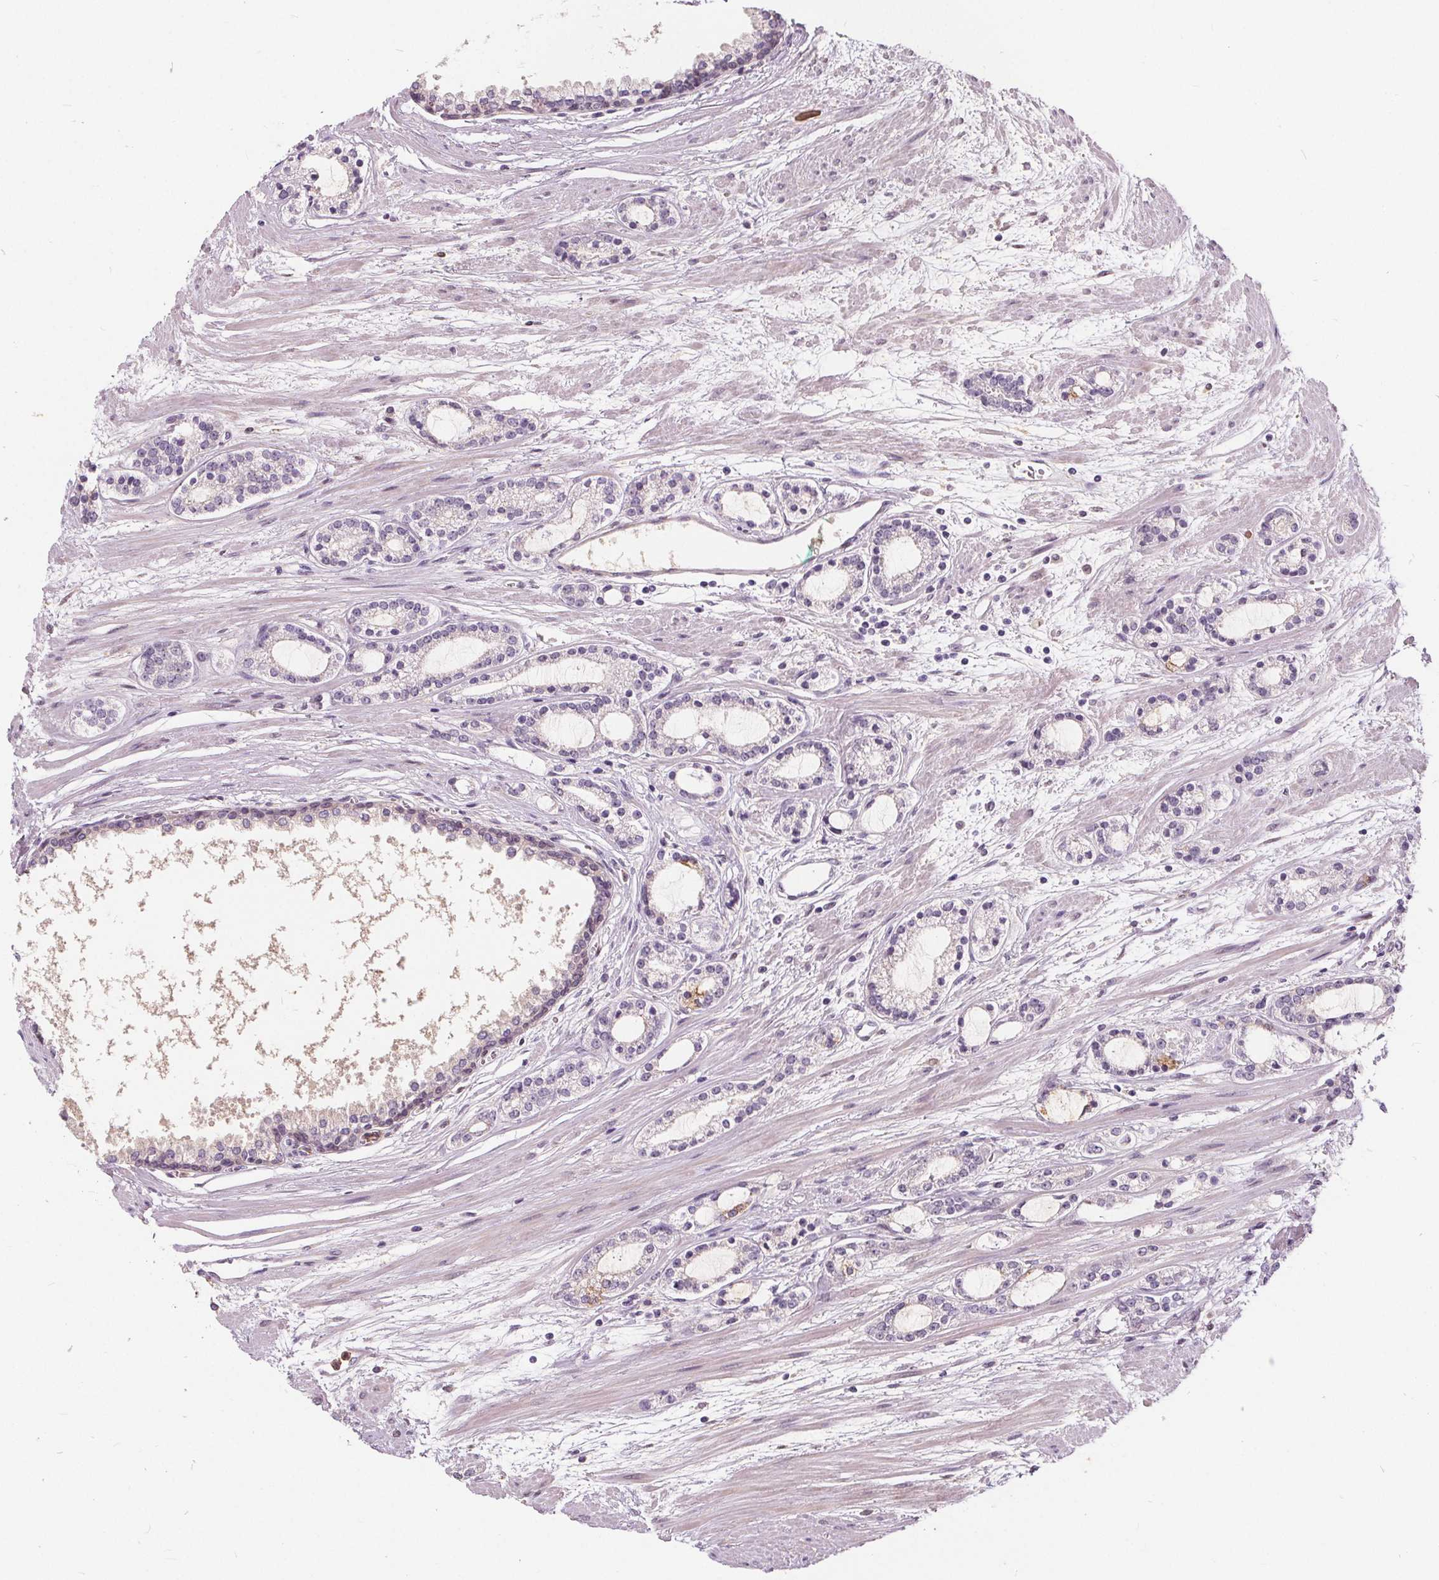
{"staining": {"intensity": "negative", "quantity": "none", "location": "none"}, "tissue": "prostate cancer", "cell_type": "Tumor cells", "image_type": "cancer", "snomed": [{"axis": "morphology", "description": "Adenocarcinoma, Medium grade"}, {"axis": "topography", "description": "Prostate"}], "caption": "Immunohistochemistry (IHC) of prostate cancer demonstrates no expression in tumor cells. Brightfield microscopy of IHC stained with DAB (3,3'-diaminobenzidine) (brown) and hematoxylin (blue), captured at high magnification.", "gene": "HAAO", "patient": {"sex": "male", "age": 57}}